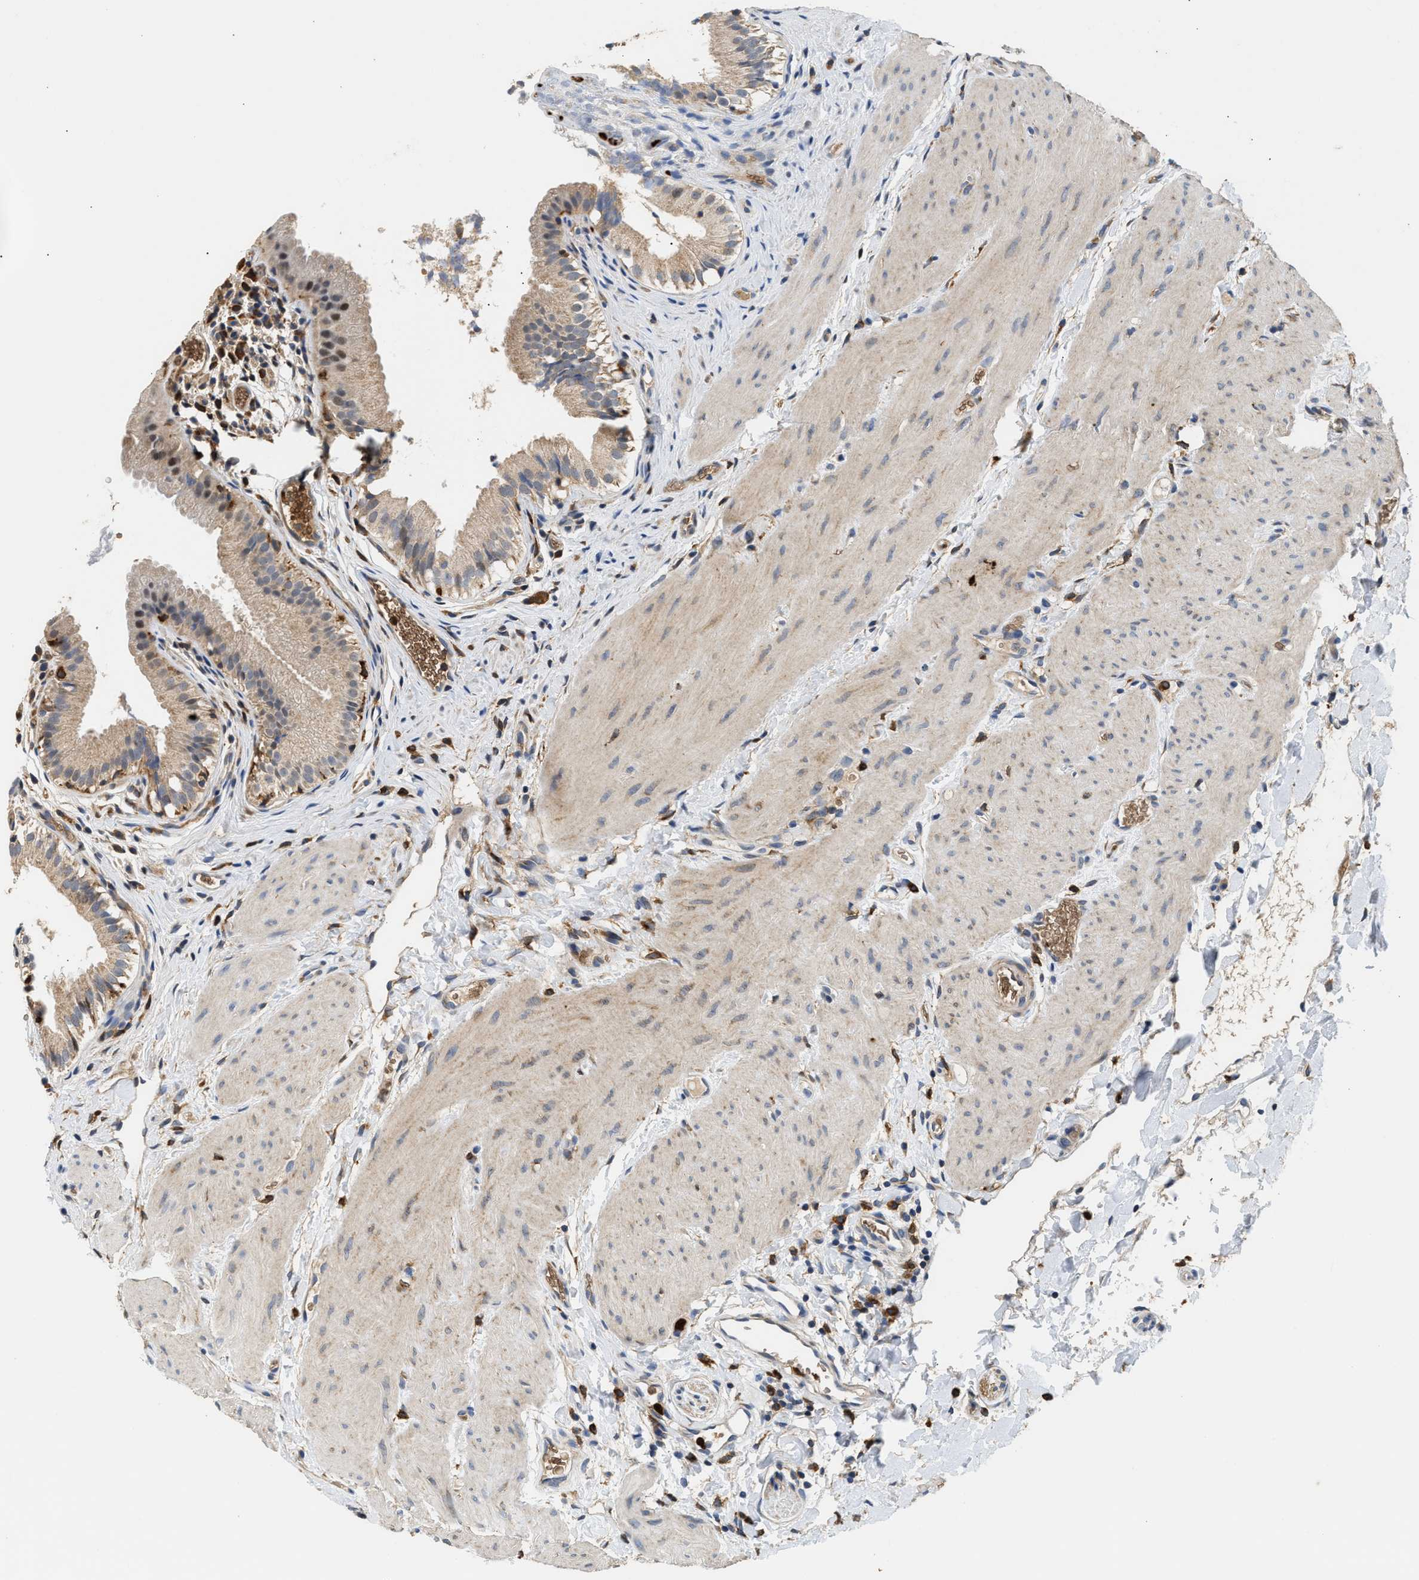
{"staining": {"intensity": "moderate", "quantity": ">75%", "location": "cytoplasmic/membranous,nuclear"}, "tissue": "gallbladder", "cell_type": "Glandular cells", "image_type": "normal", "snomed": [{"axis": "morphology", "description": "Normal tissue, NOS"}, {"axis": "topography", "description": "Gallbladder"}], "caption": "Immunohistochemical staining of benign human gallbladder shows >75% levels of moderate cytoplasmic/membranous,nuclear protein expression in approximately >75% of glandular cells. (DAB (3,3'-diaminobenzidine) IHC, brown staining for protein, blue staining for nuclei).", "gene": "RAB31", "patient": {"sex": "female", "age": 26}}